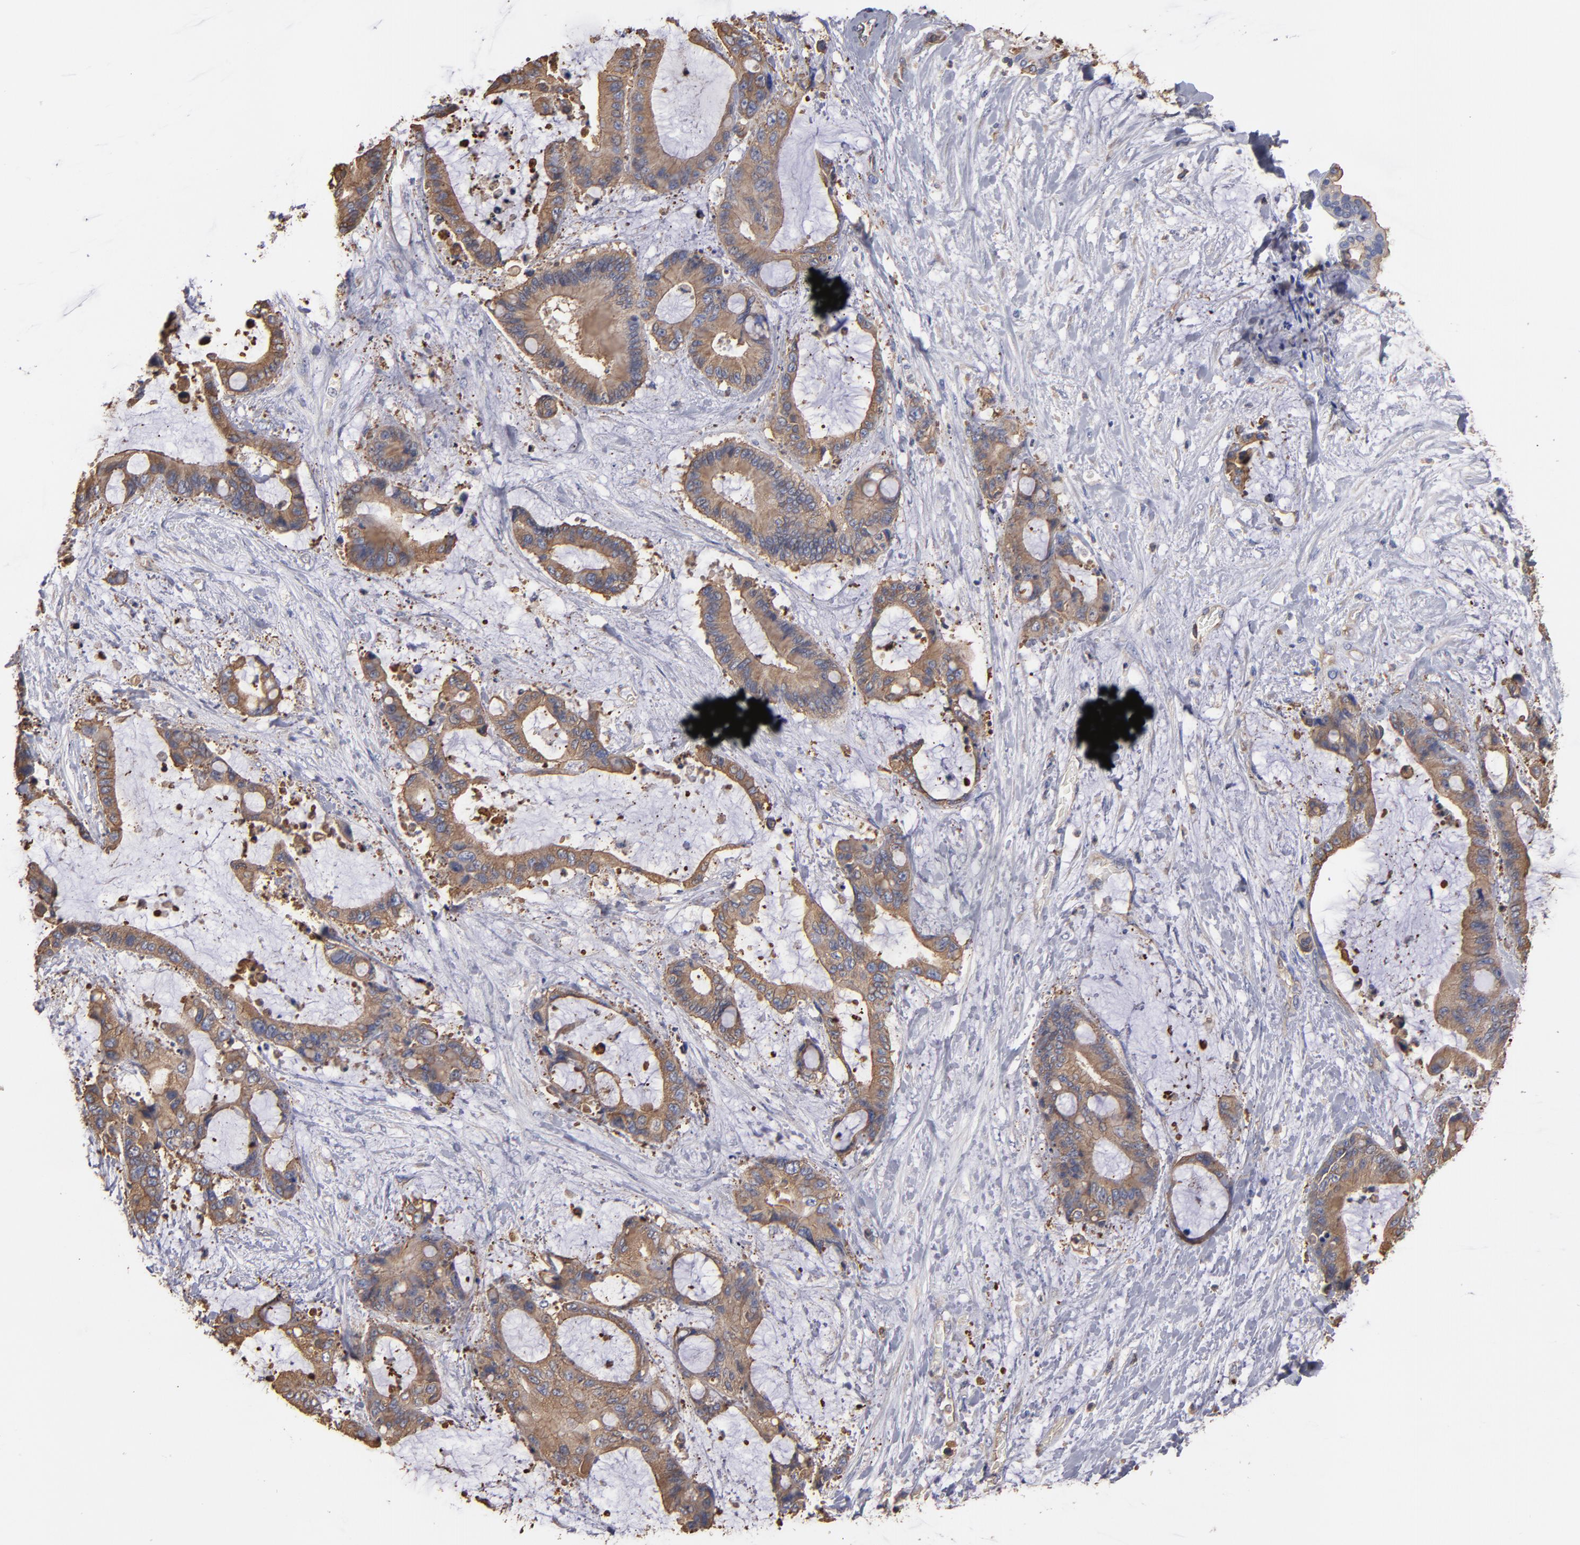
{"staining": {"intensity": "weak", "quantity": ">75%", "location": "cytoplasmic/membranous"}, "tissue": "liver cancer", "cell_type": "Tumor cells", "image_type": "cancer", "snomed": [{"axis": "morphology", "description": "Cholangiocarcinoma"}, {"axis": "topography", "description": "Liver"}], "caption": "Immunohistochemistry of liver cancer (cholangiocarcinoma) shows low levels of weak cytoplasmic/membranous positivity in about >75% of tumor cells.", "gene": "ESYT2", "patient": {"sex": "female", "age": 73}}